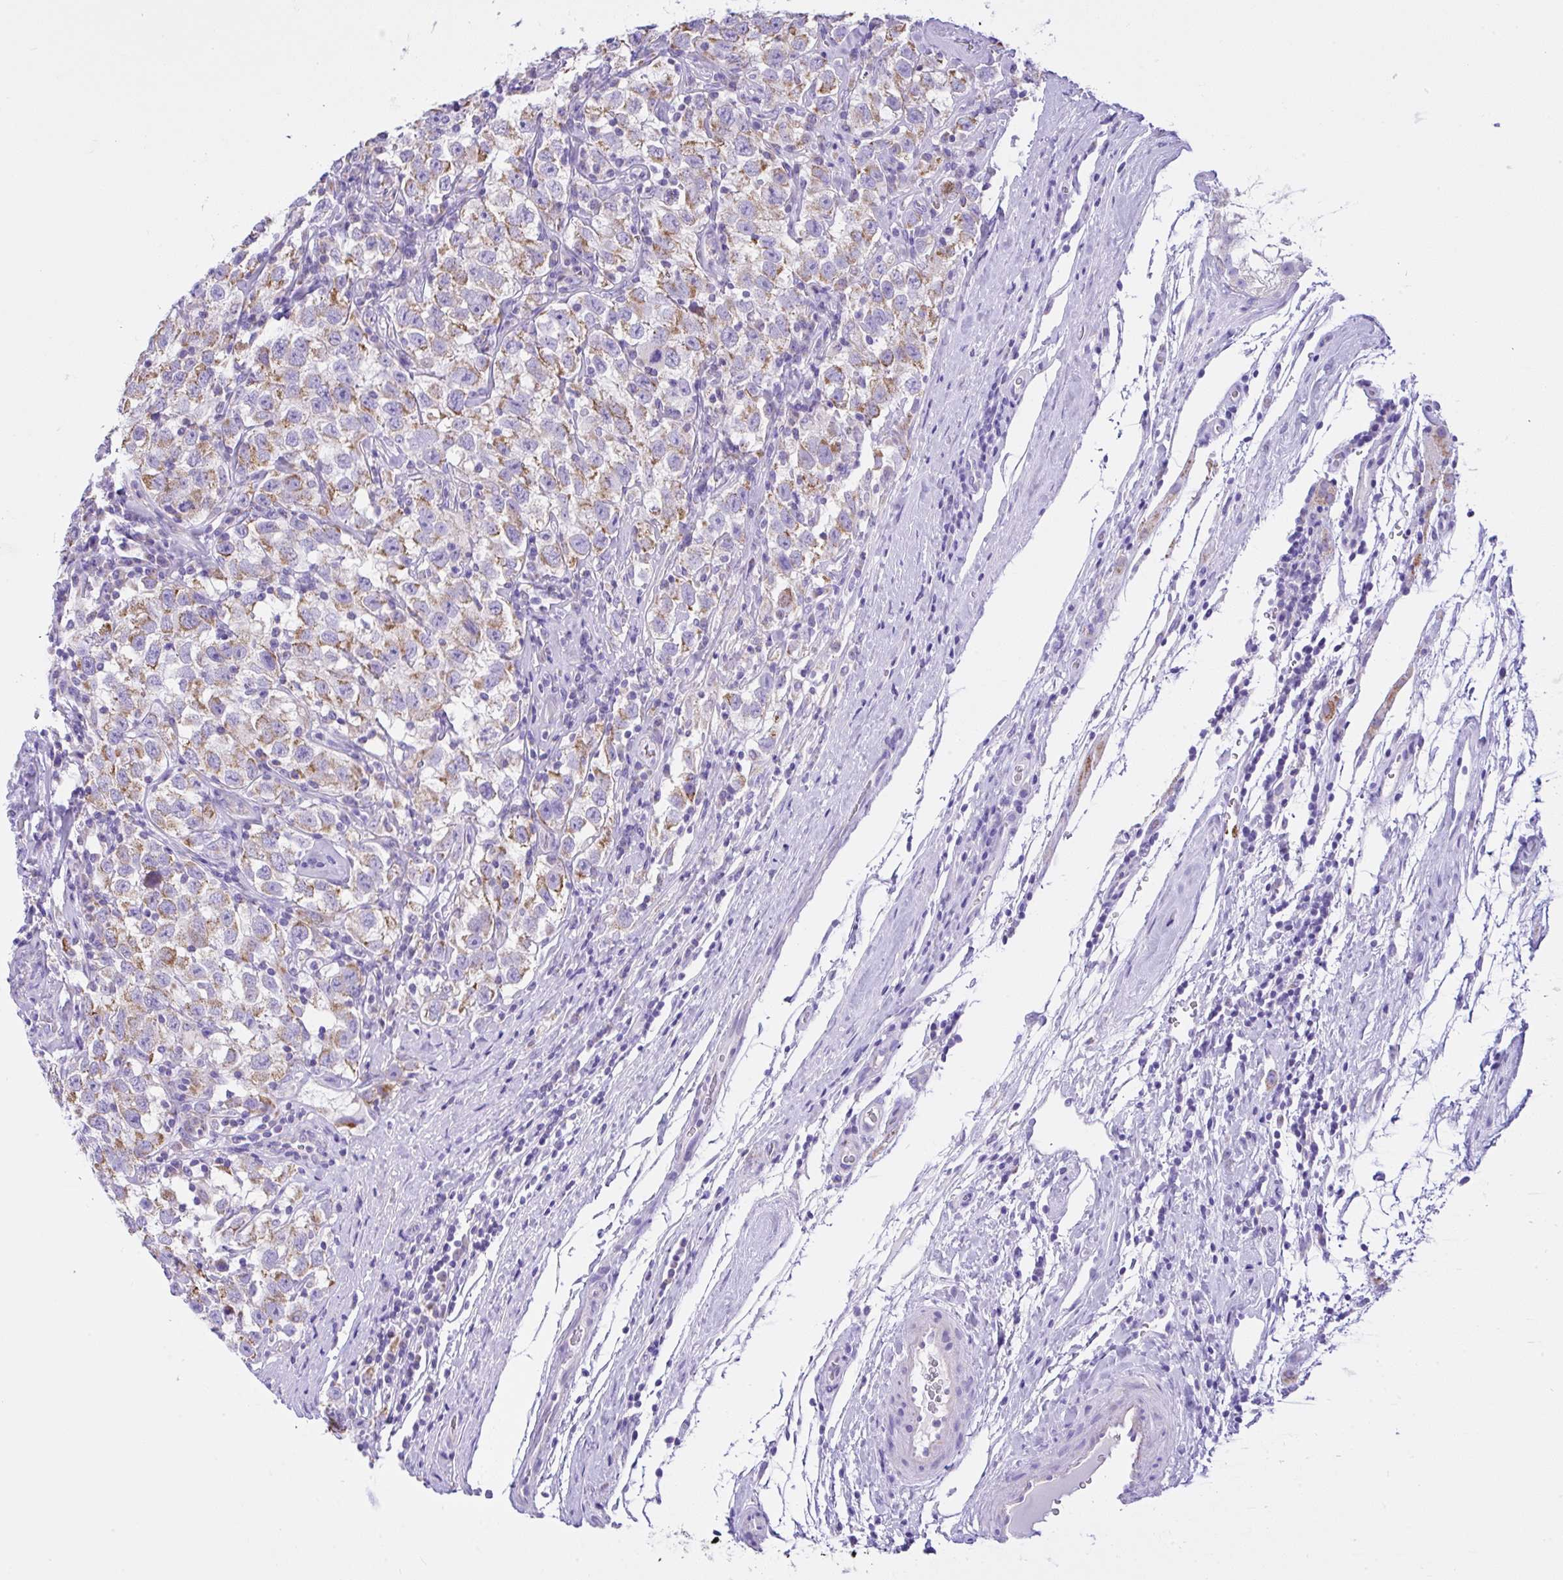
{"staining": {"intensity": "moderate", "quantity": ">75%", "location": "cytoplasmic/membranous"}, "tissue": "testis cancer", "cell_type": "Tumor cells", "image_type": "cancer", "snomed": [{"axis": "morphology", "description": "Seminoma, NOS"}, {"axis": "topography", "description": "Testis"}], "caption": "Immunohistochemistry photomicrograph of human testis seminoma stained for a protein (brown), which demonstrates medium levels of moderate cytoplasmic/membranous positivity in about >75% of tumor cells.", "gene": "SLC13A1", "patient": {"sex": "male", "age": 41}}